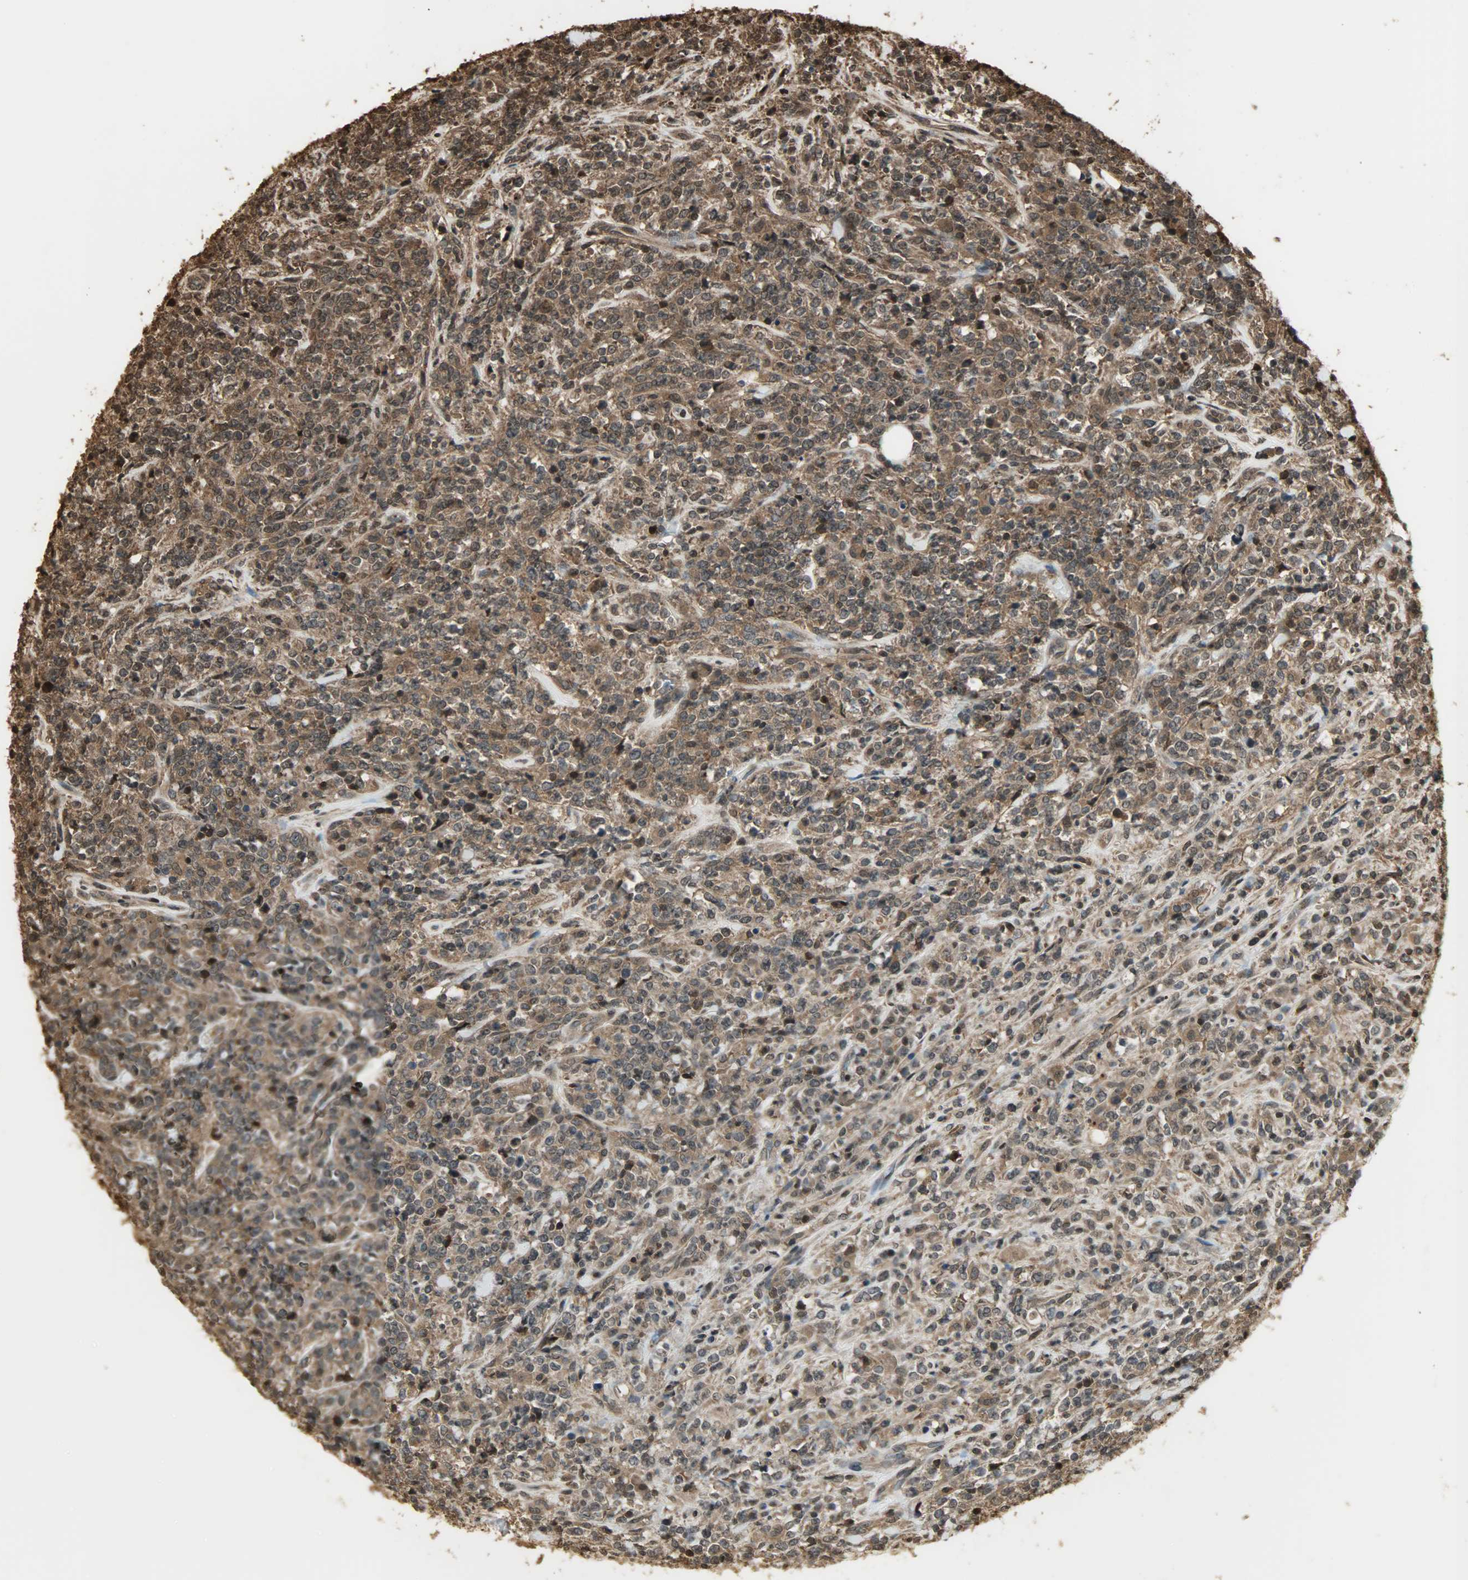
{"staining": {"intensity": "moderate", "quantity": ">75%", "location": "cytoplasmic/membranous,nuclear"}, "tissue": "lymphoma", "cell_type": "Tumor cells", "image_type": "cancer", "snomed": [{"axis": "morphology", "description": "Malignant lymphoma, non-Hodgkin's type, High grade"}, {"axis": "topography", "description": "Soft tissue"}], "caption": "There is medium levels of moderate cytoplasmic/membranous and nuclear expression in tumor cells of lymphoma, as demonstrated by immunohistochemical staining (brown color).", "gene": "YWHAZ", "patient": {"sex": "male", "age": 18}}